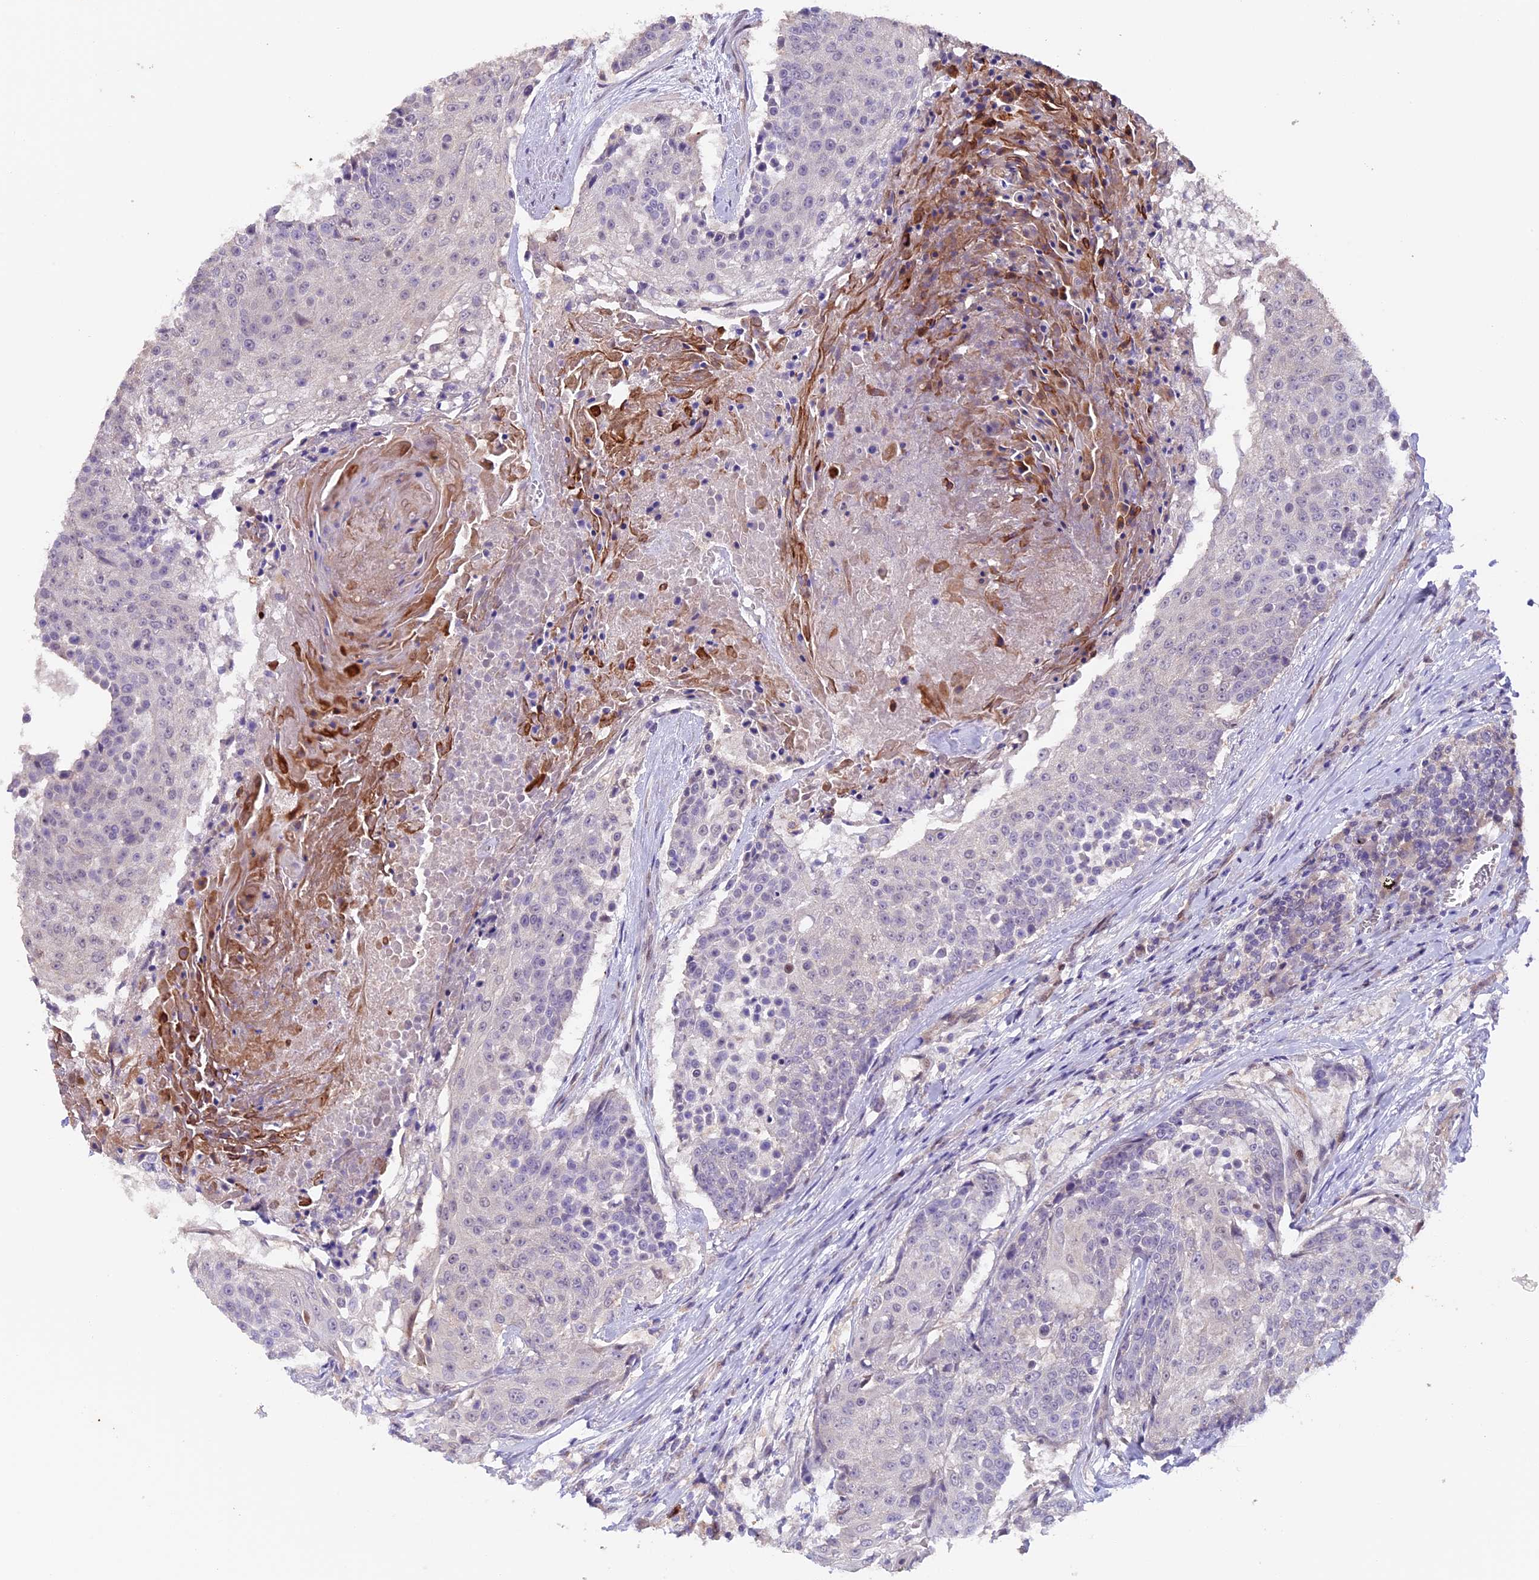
{"staining": {"intensity": "negative", "quantity": "none", "location": "none"}, "tissue": "urothelial cancer", "cell_type": "Tumor cells", "image_type": "cancer", "snomed": [{"axis": "morphology", "description": "Urothelial carcinoma, High grade"}, {"axis": "topography", "description": "Urinary bladder"}], "caption": "Urothelial cancer was stained to show a protein in brown. There is no significant positivity in tumor cells. The staining was performed using DAB (3,3'-diaminobenzidine) to visualize the protein expression in brown, while the nuclei were stained in blue with hematoxylin (Magnification: 20x).", "gene": "NCK2", "patient": {"sex": "female", "age": 63}}